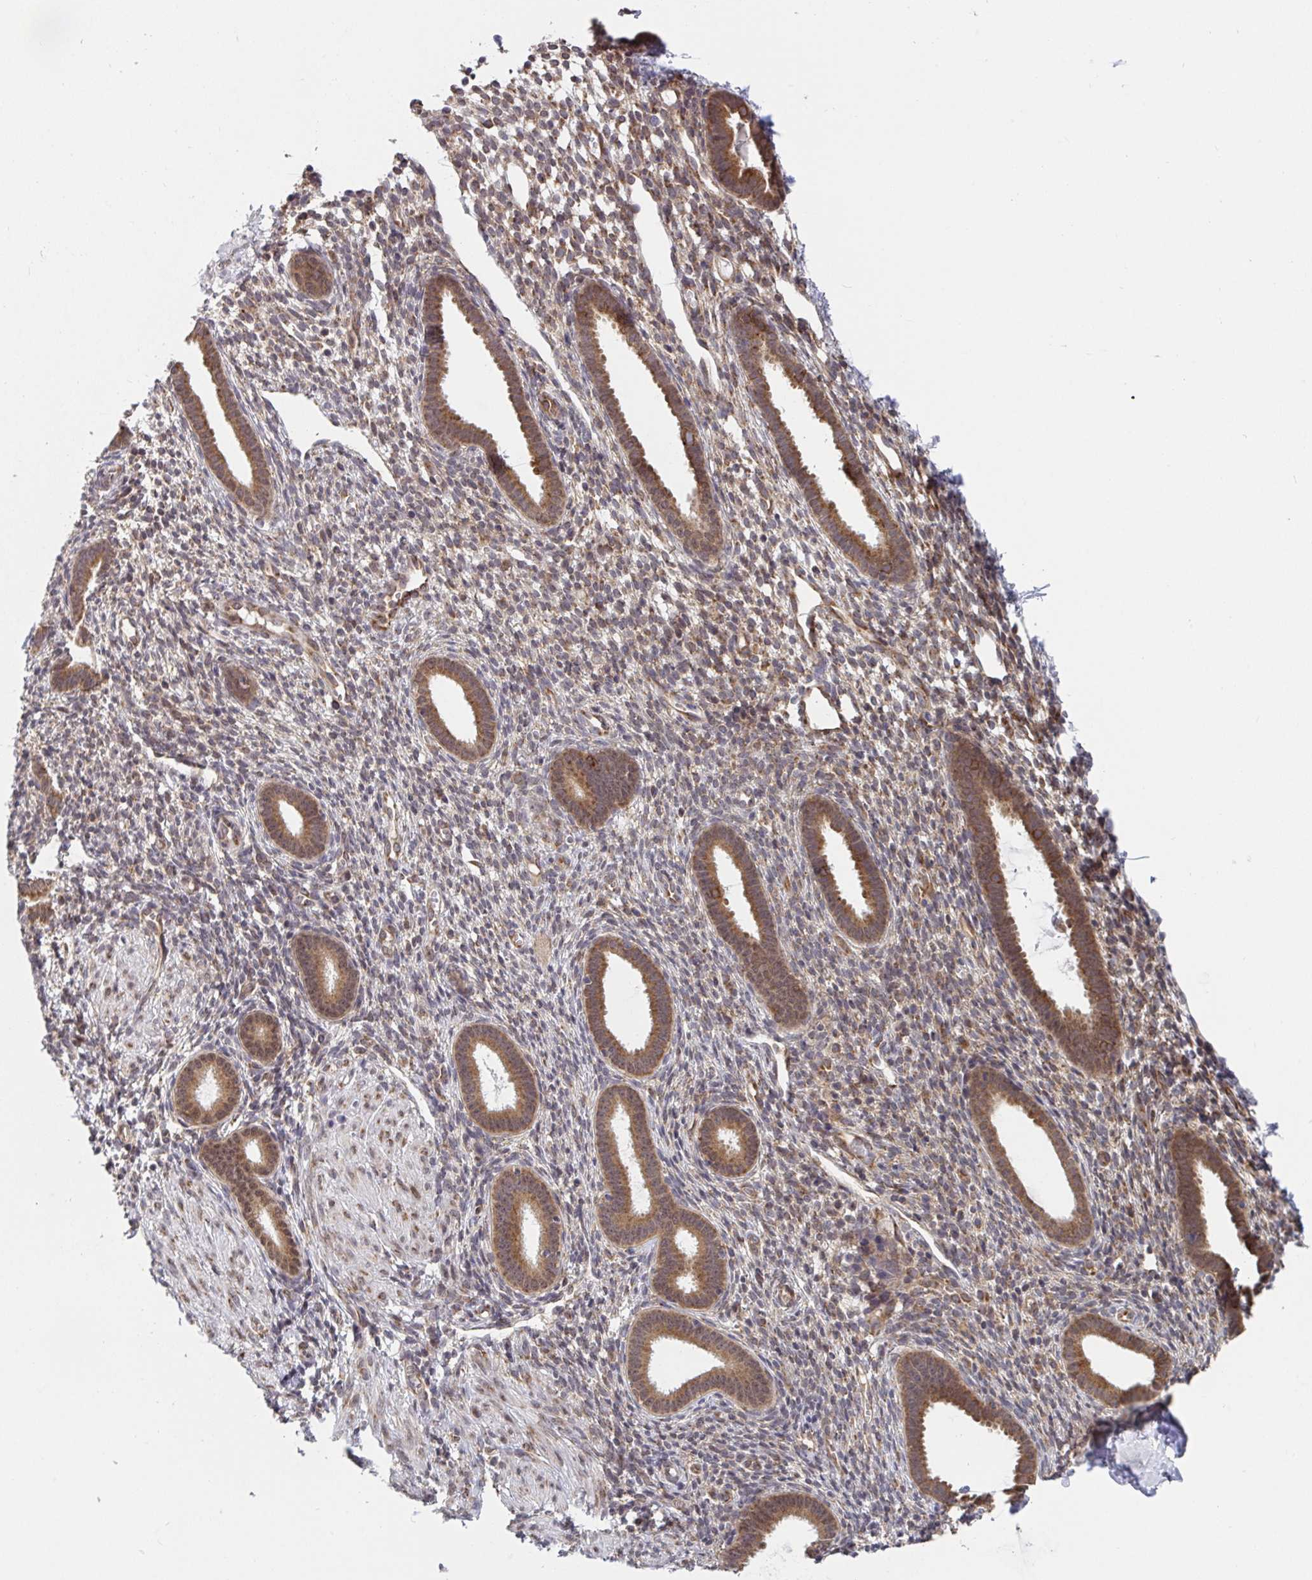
{"staining": {"intensity": "moderate", "quantity": "25%-75%", "location": "cytoplasmic/membranous"}, "tissue": "endometrium", "cell_type": "Cells in endometrial stroma", "image_type": "normal", "snomed": [{"axis": "morphology", "description": "Normal tissue, NOS"}, {"axis": "topography", "description": "Endometrium"}], "caption": "Protein expression analysis of benign endometrium shows moderate cytoplasmic/membranous positivity in about 25%-75% of cells in endometrial stroma. The staining was performed using DAB to visualize the protein expression in brown, while the nuclei were stained in blue with hematoxylin (Magnification: 20x).", "gene": "ATP5MJ", "patient": {"sex": "female", "age": 36}}